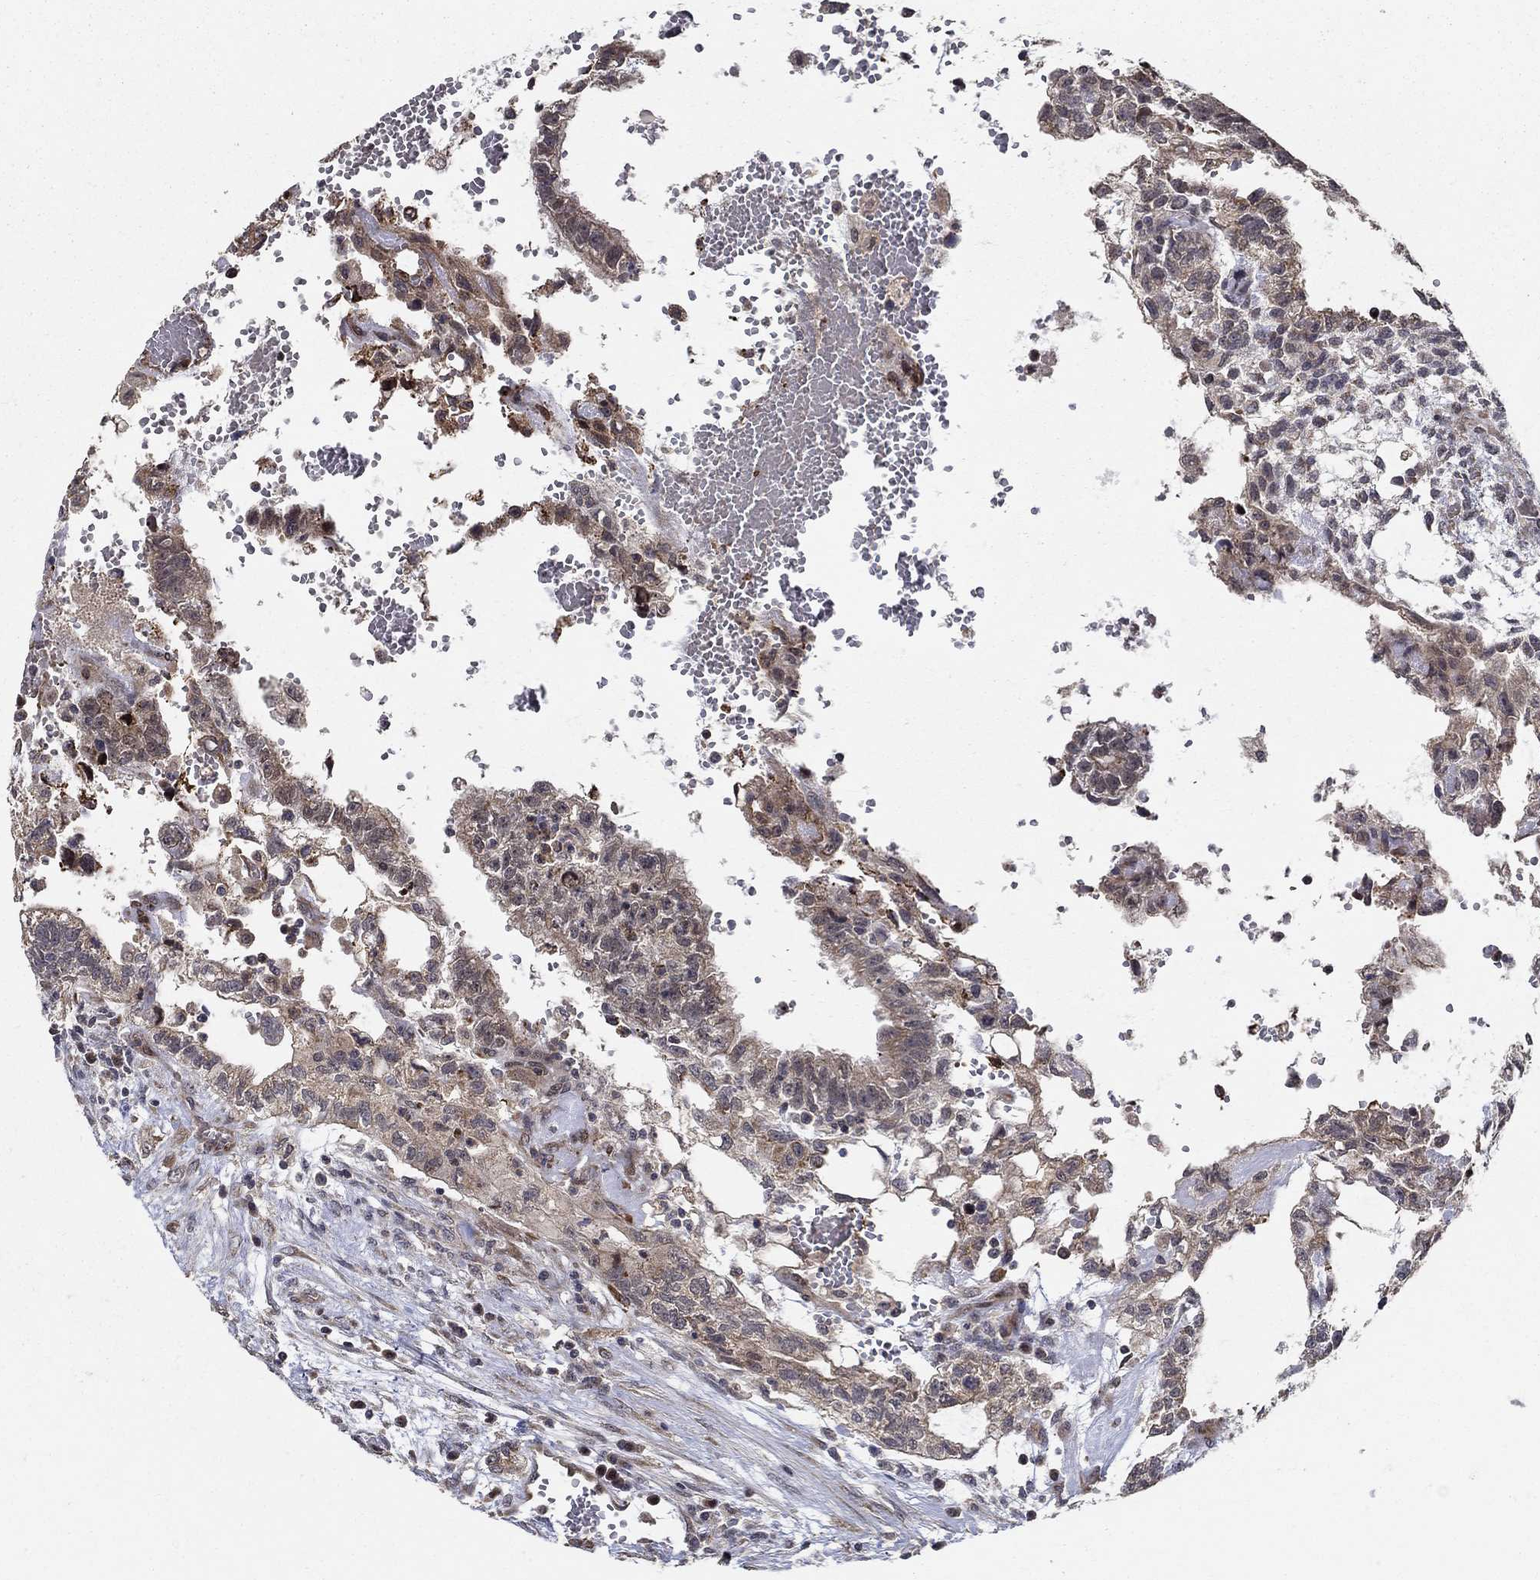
{"staining": {"intensity": "weak", "quantity": "25%-75%", "location": "cytoplasmic/membranous"}, "tissue": "testis cancer", "cell_type": "Tumor cells", "image_type": "cancer", "snomed": [{"axis": "morphology", "description": "Carcinoma, Embryonal, NOS"}, {"axis": "topography", "description": "Testis"}], "caption": "This image reveals testis embryonal carcinoma stained with immunohistochemistry to label a protein in brown. The cytoplasmic/membranous of tumor cells show weak positivity for the protein. Nuclei are counter-stained blue.", "gene": "ZNF594", "patient": {"sex": "male", "age": 32}}